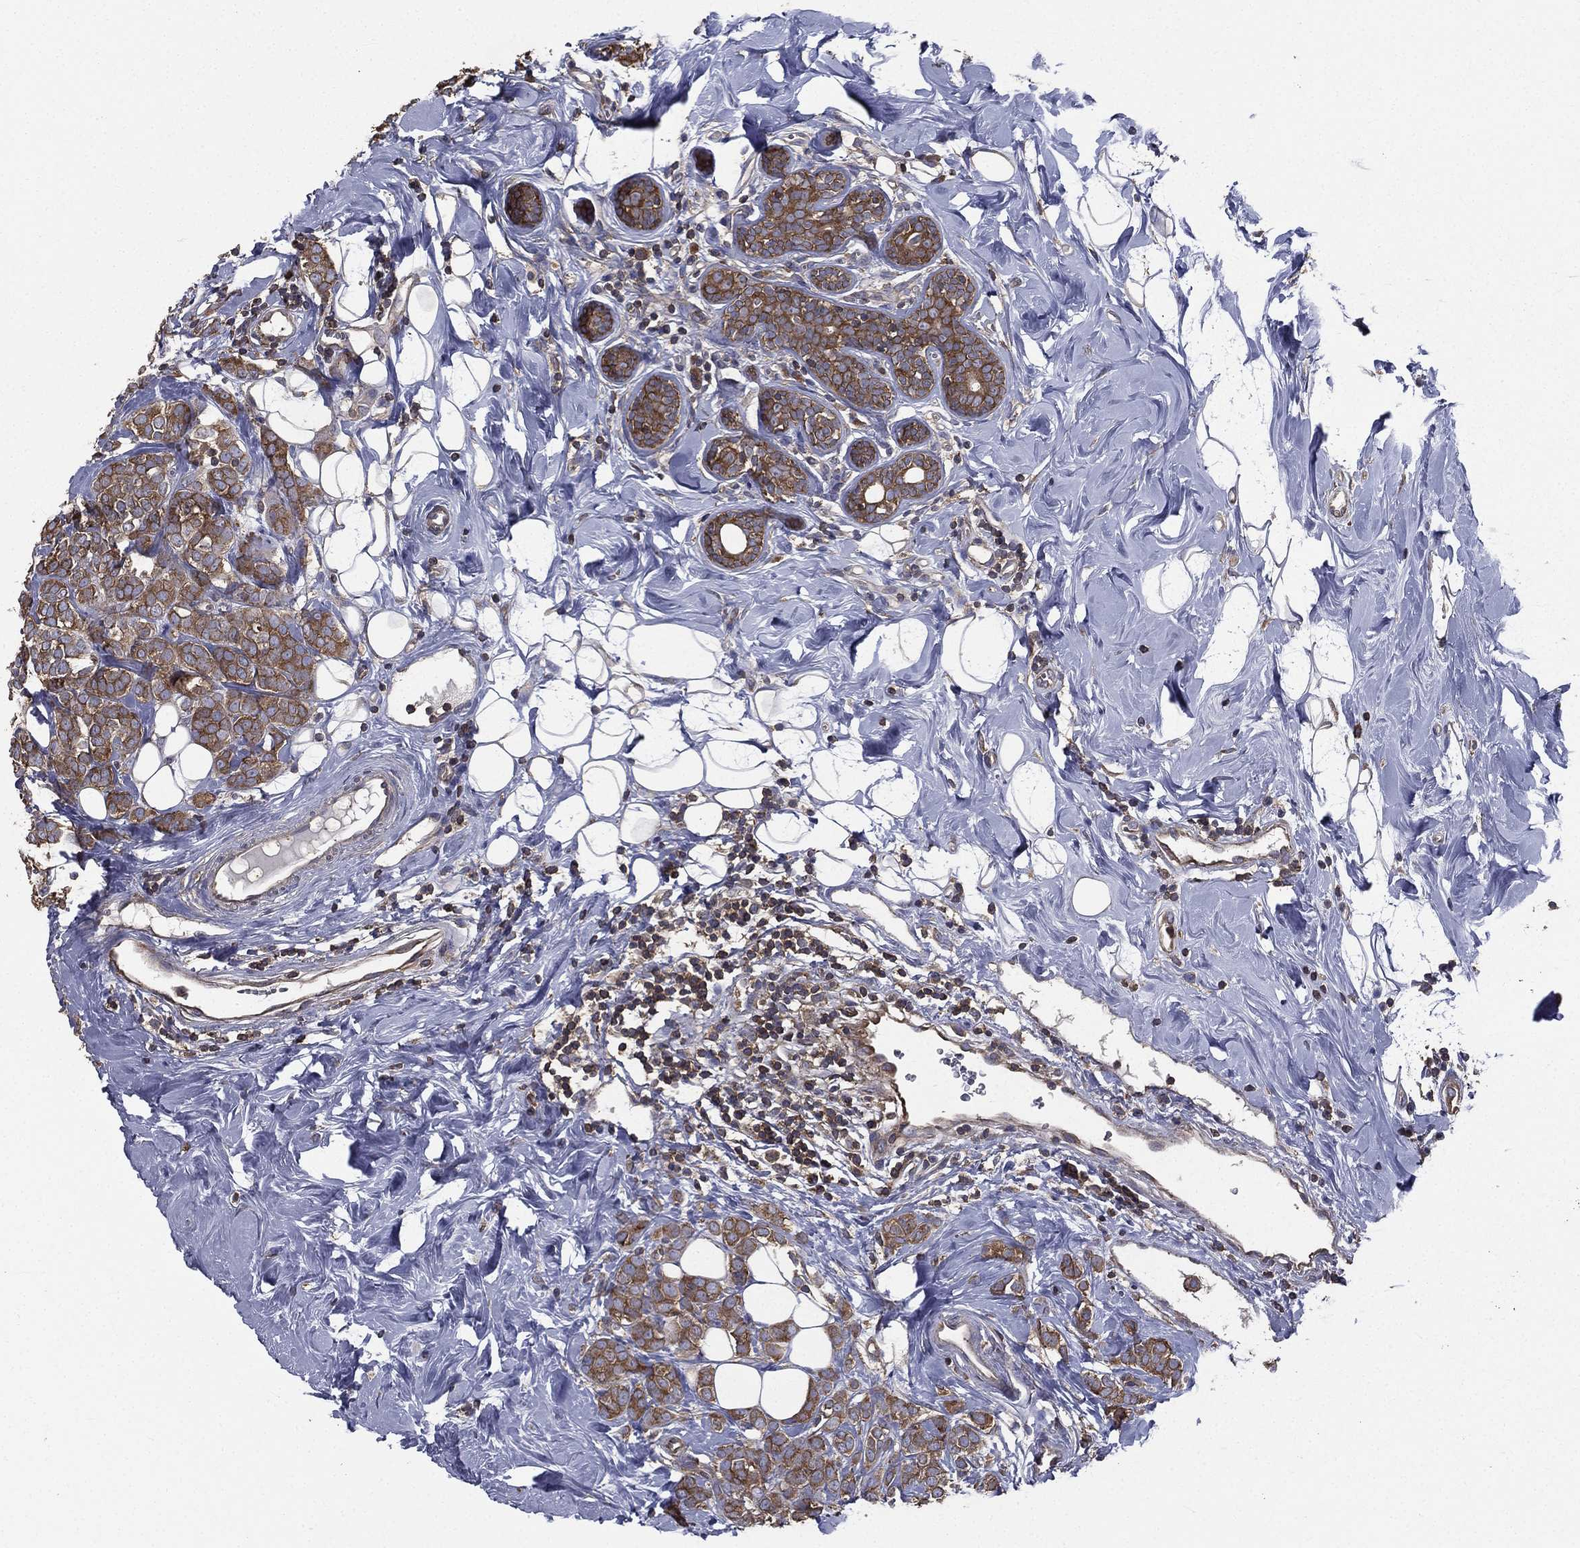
{"staining": {"intensity": "moderate", "quantity": ">75%", "location": "cytoplasmic/membranous"}, "tissue": "breast cancer", "cell_type": "Tumor cells", "image_type": "cancer", "snomed": [{"axis": "morphology", "description": "Lobular carcinoma"}, {"axis": "topography", "description": "Breast"}], "caption": "Immunohistochemistry (IHC) image of human breast lobular carcinoma stained for a protein (brown), which demonstrates medium levels of moderate cytoplasmic/membranous staining in about >75% of tumor cells.", "gene": "SARS1", "patient": {"sex": "female", "age": 49}}